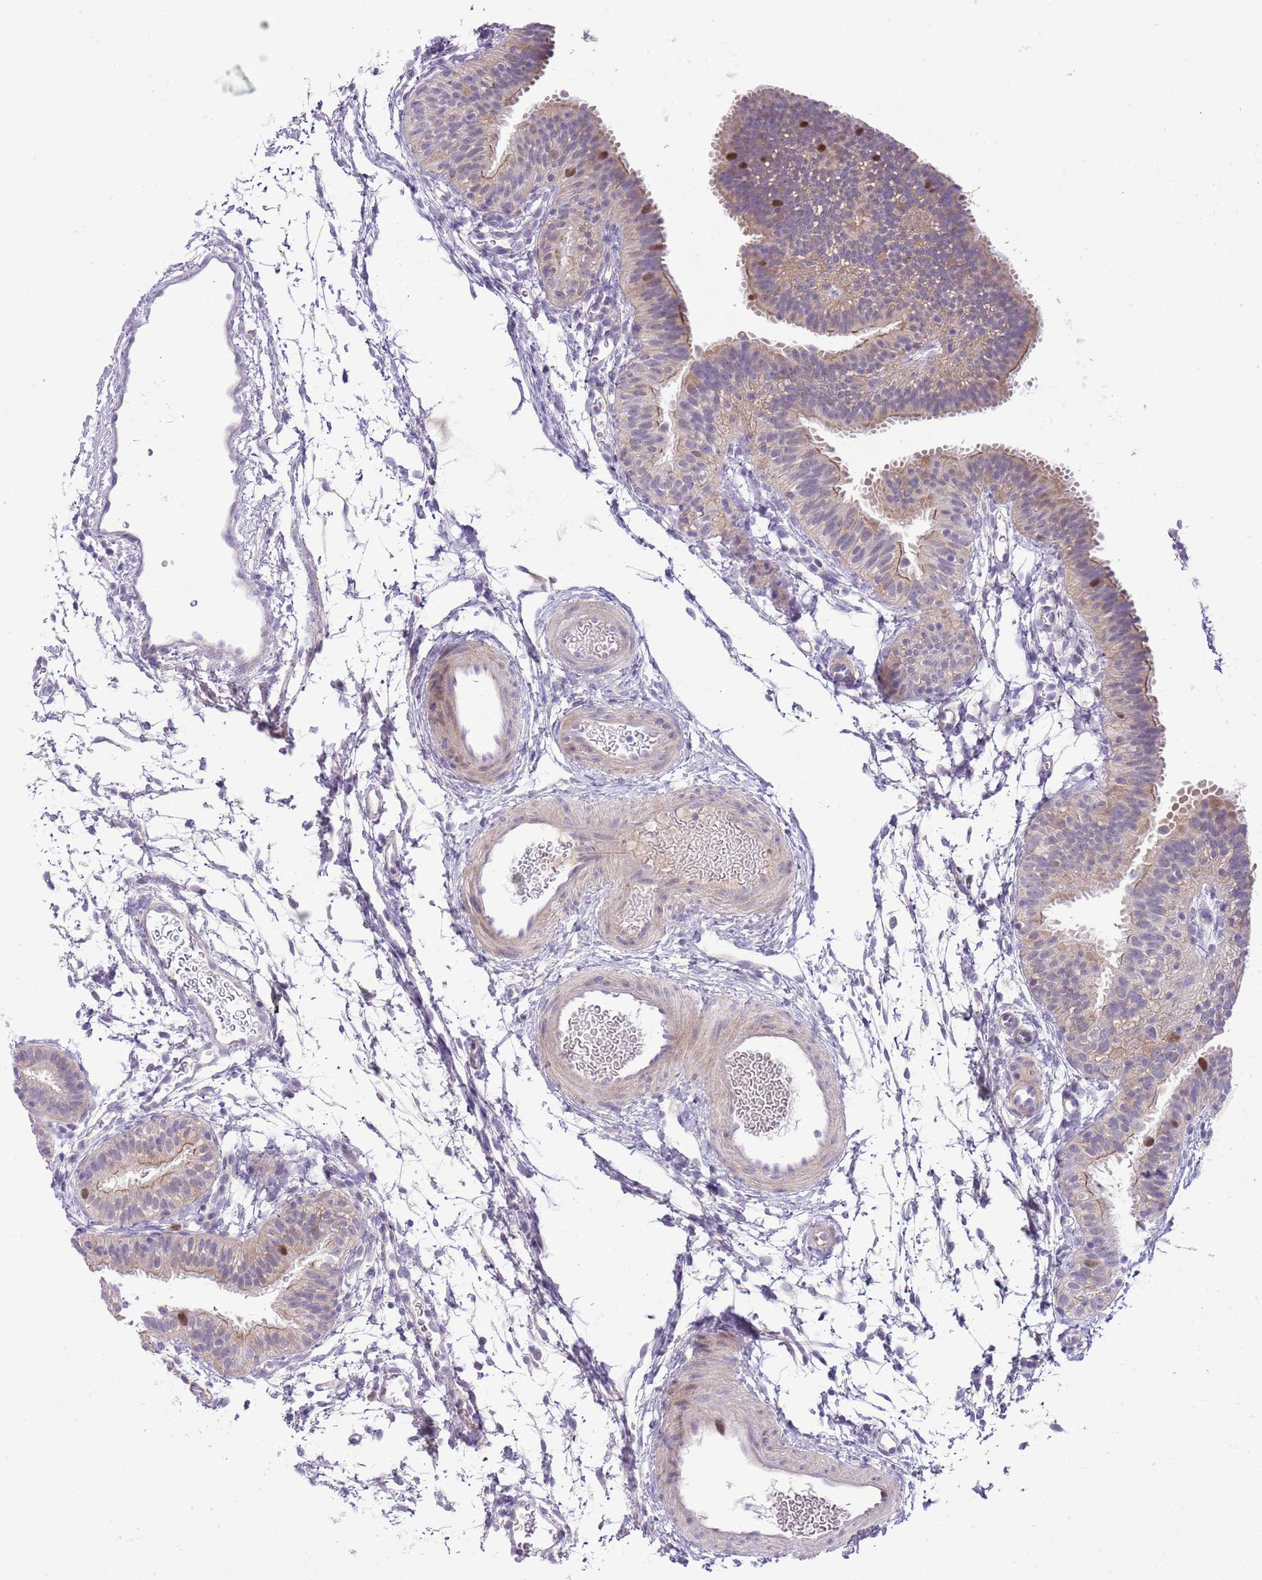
{"staining": {"intensity": "weak", "quantity": "<25%", "location": "cytoplasmic/membranous"}, "tissue": "fallopian tube", "cell_type": "Glandular cells", "image_type": "normal", "snomed": [{"axis": "morphology", "description": "Normal tissue, NOS"}, {"axis": "topography", "description": "Fallopian tube"}], "caption": "DAB immunohistochemical staining of unremarkable fallopian tube demonstrates no significant staining in glandular cells. Nuclei are stained in blue.", "gene": "FBRSL1", "patient": {"sex": "female", "age": 35}}